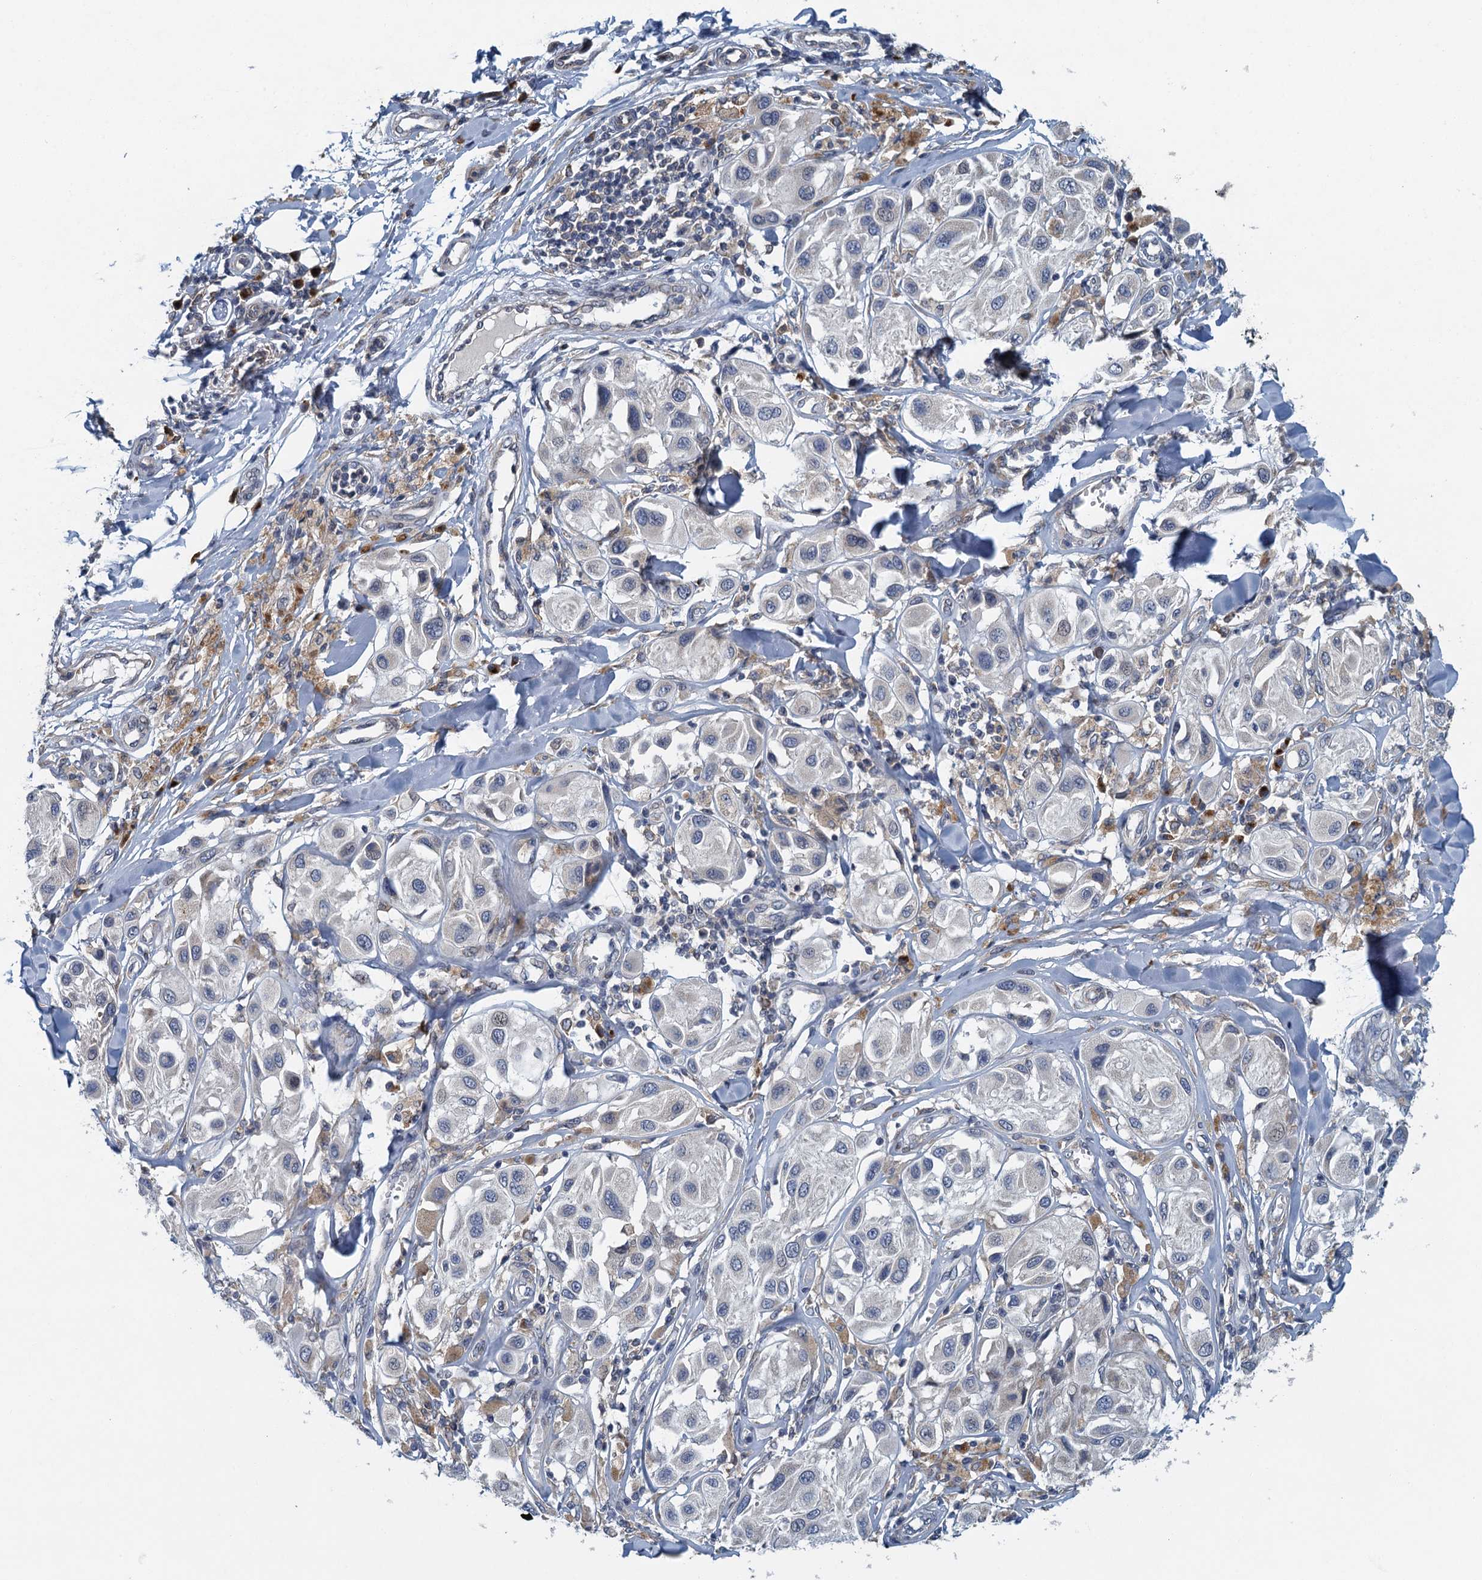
{"staining": {"intensity": "negative", "quantity": "none", "location": "none"}, "tissue": "melanoma", "cell_type": "Tumor cells", "image_type": "cancer", "snomed": [{"axis": "morphology", "description": "Malignant melanoma, Metastatic site"}, {"axis": "topography", "description": "Skin"}], "caption": "IHC of human malignant melanoma (metastatic site) reveals no positivity in tumor cells.", "gene": "ALG2", "patient": {"sex": "male", "age": 41}}